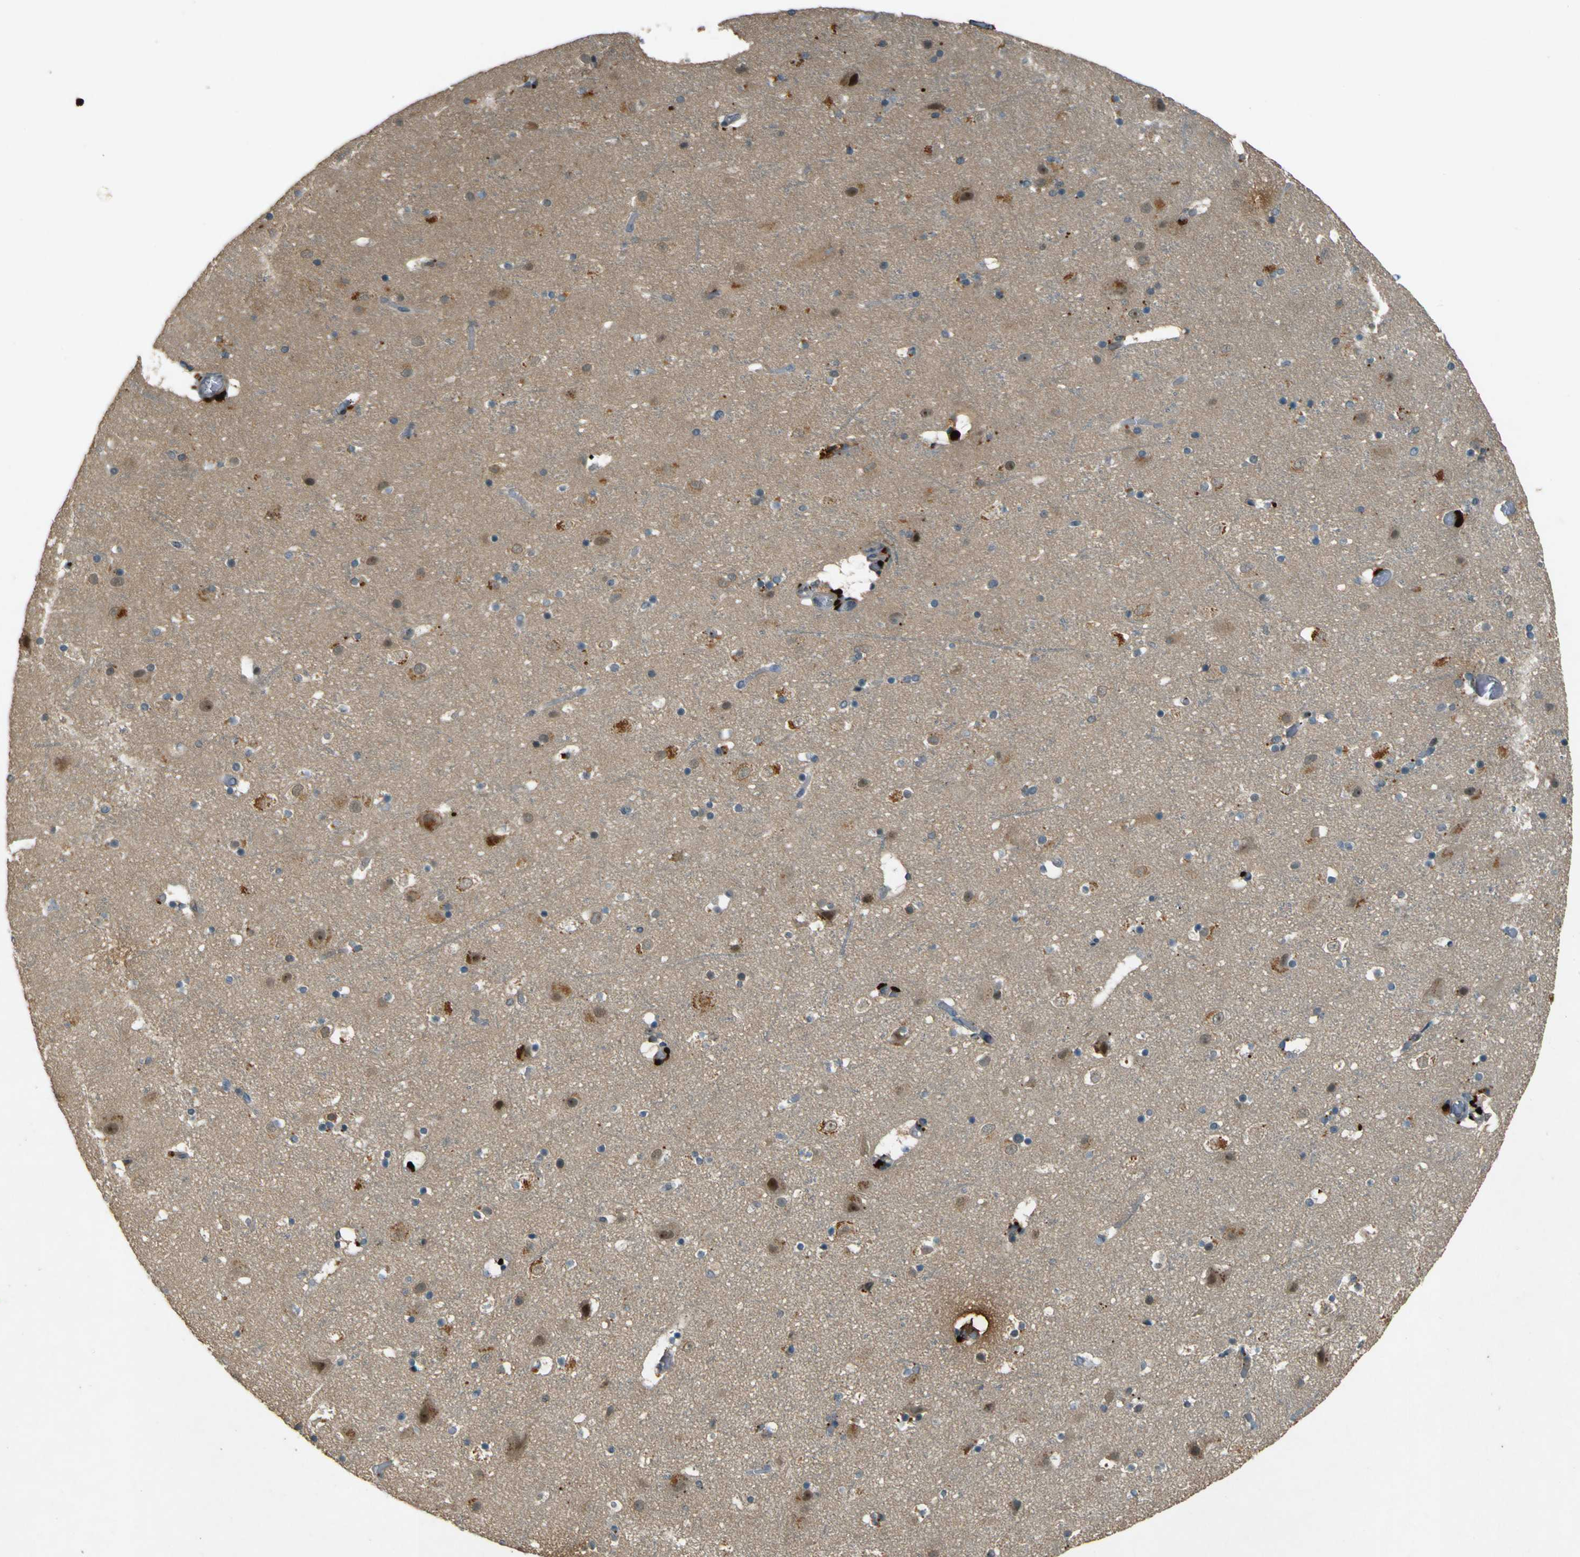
{"staining": {"intensity": "negative", "quantity": "none", "location": "none"}, "tissue": "cerebral cortex", "cell_type": "Endothelial cells", "image_type": "normal", "snomed": [{"axis": "morphology", "description": "Normal tissue, NOS"}, {"axis": "topography", "description": "Cerebral cortex"}], "caption": "Micrograph shows no protein expression in endothelial cells of normal cerebral cortex. Brightfield microscopy of immunohistochemistry (IHC) stained with DAB (3,3'-diaminobenzidine) (brown) and hematoxylin (blue), captured at high magnification.", "gene": "MPDZ", "patient": {"sex": "male", "age": 45}}